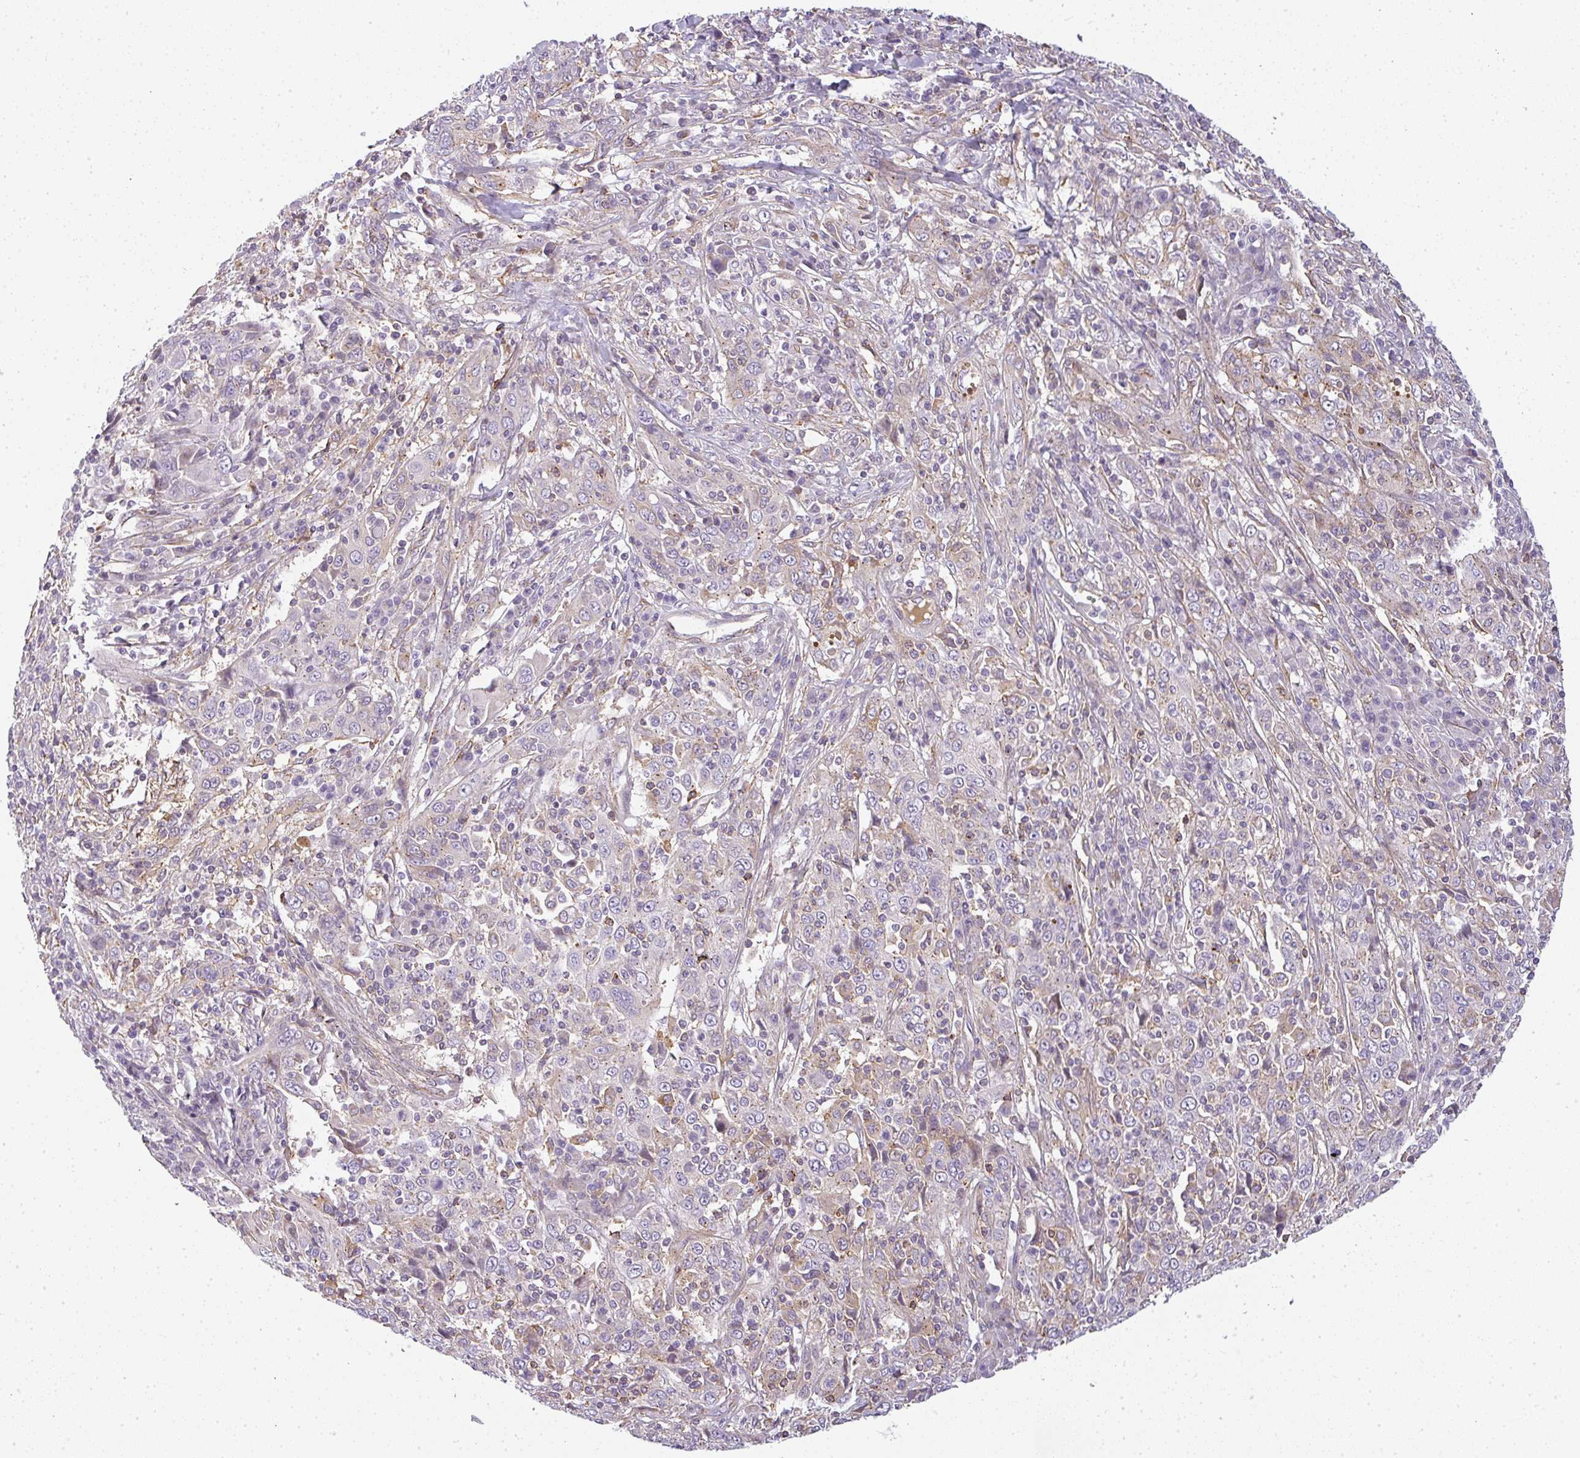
{"staining": {"intensity": "weak", "quantity": "<25%", "location": "cytoplasmic/membranous"}, "tissue": "cervical cancer", "cell_type": "Tumor cells", "image_type": "cancer", "snomed": [{"axis": "morphology", "description": "Squamous cell carcinoma, NOS"}, {"axis": "topography", "description": "Cervix"}], "caption": "This is a image of immunohistochemistry staining of cervical cancer, which shows no expression in tumor cells.", "gene": "SULF1", "patient": {"sex": "female", "age": 46}}